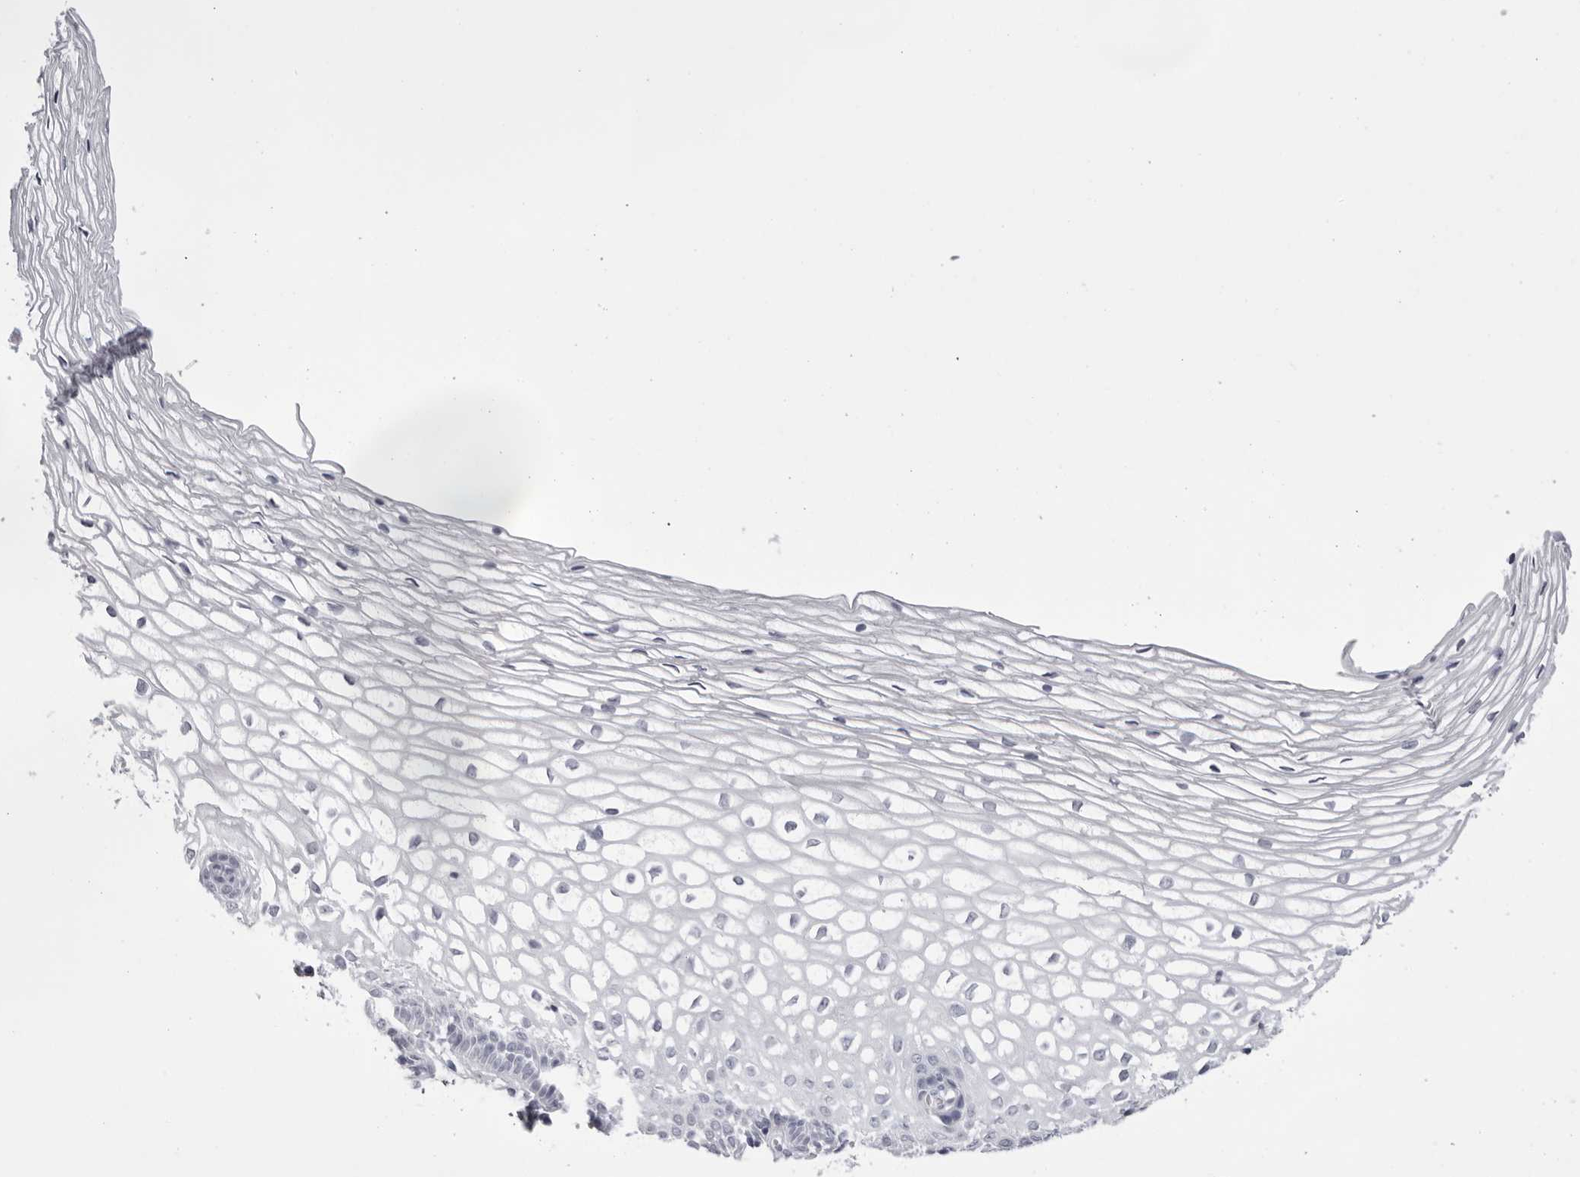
{"staining": {"intensity": "negative", "quantity": "none", "location": "none"}, "tissue": "cervix", "cell_type": "Glandular cells", "image_type": "normal", "snomed": [{"axis": "morphology", "description": "Normal tissue, NOS"}, {"axis": "topography", "description": "Cervix"}], "caption": "Cervix stained for a protein using immunohistochemistry (IHC) displays no positivity glandular cells.", "gene": "TMOD4", "patient": {"sex": "female", "age": 27}}